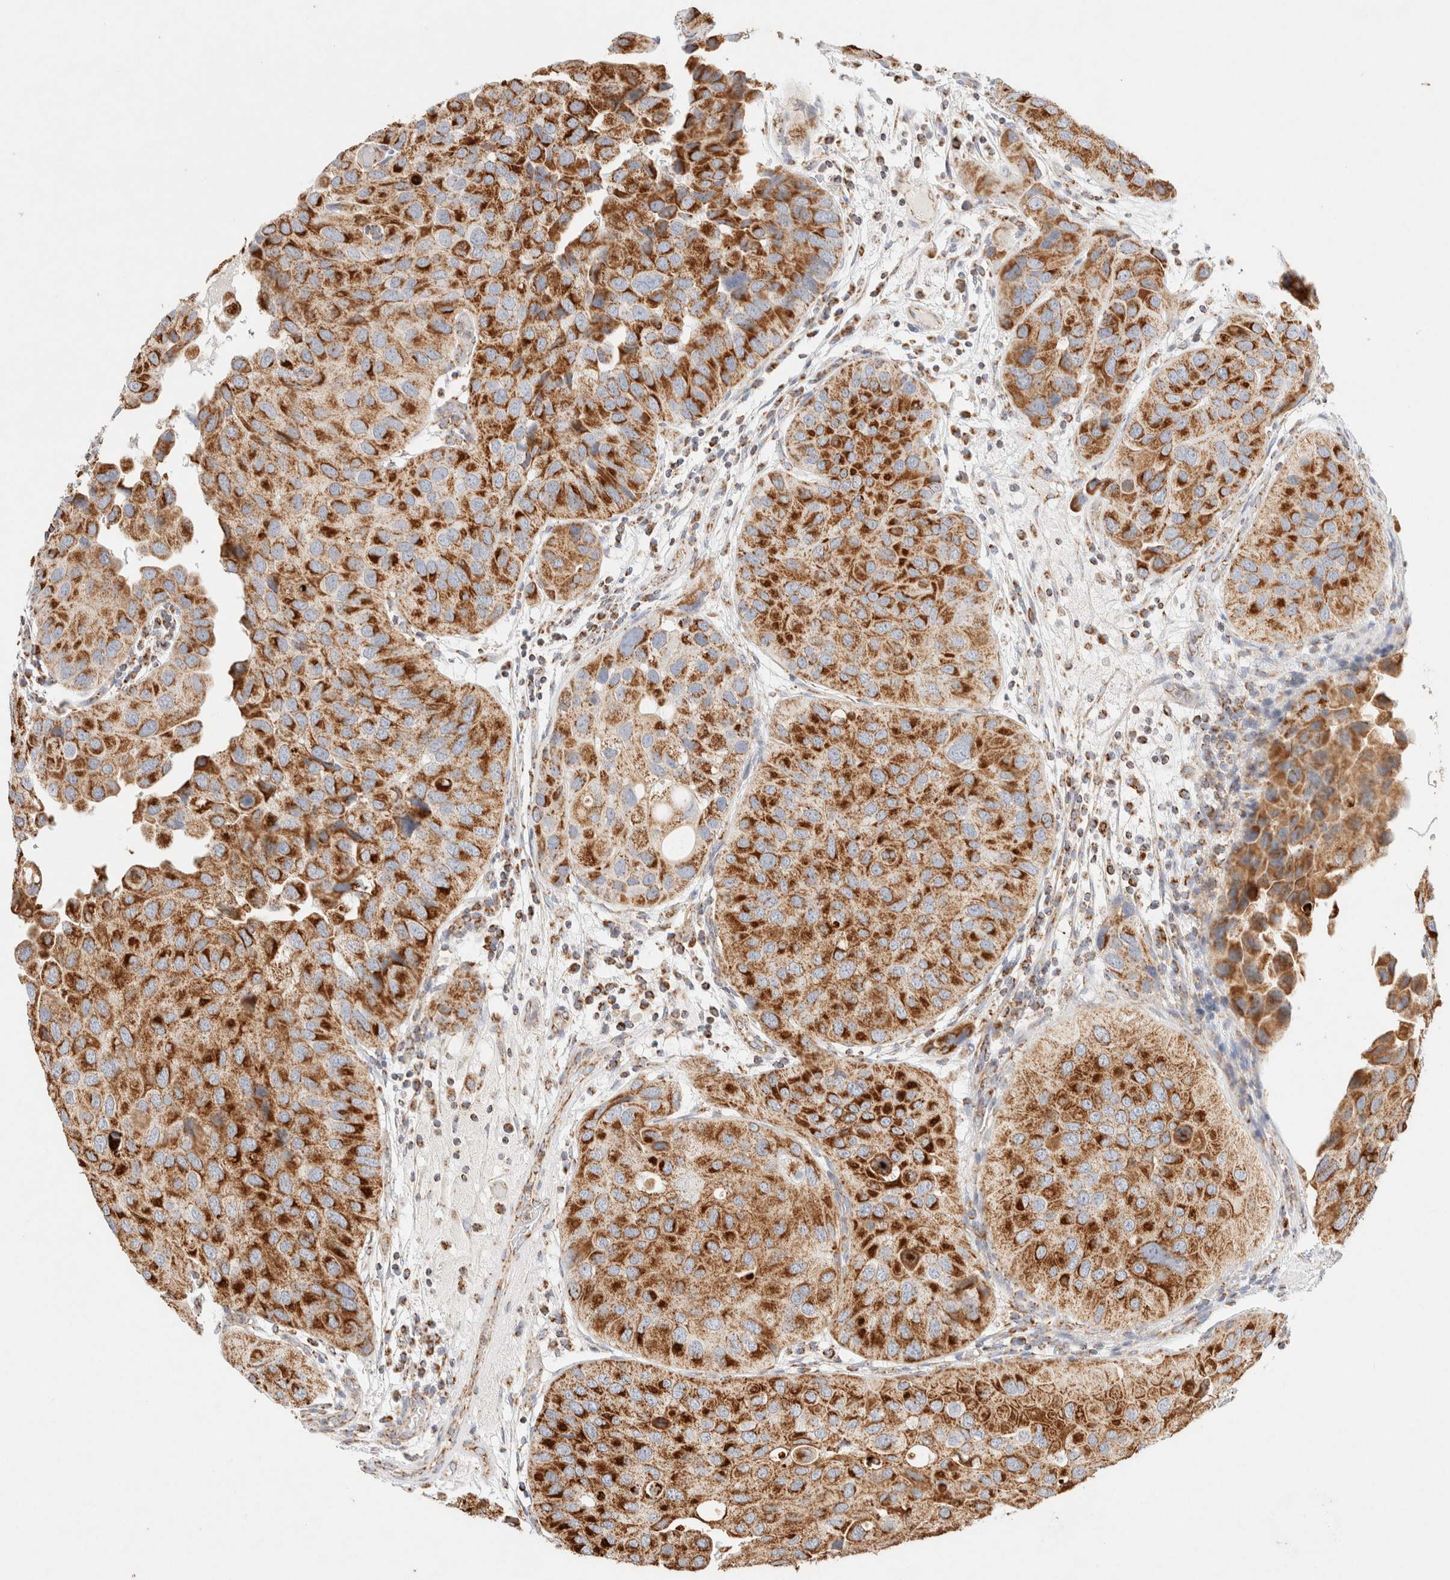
{"staining": {"intensity": "strong", "quantity": ">75%", "location": "cytoplasmic/membranous"}, "tissue": "urothelial cancer", "cell_type": "Tumor cells", "image_type": "cancer", "snomed": [{"axis": "morphology", "description": "Urothelial carcinoma, High grade"}, {"axis": "topography", "description": "Urinary bladder"}], "caption": "Urothelial cancer tissue displays strong cytoplasmic/membranous expression in approximately >75% of tumor cells, visualized by immunohistochemistry.", "gene": "PHB2", "patient": {"sex": "female", "age": 64}}